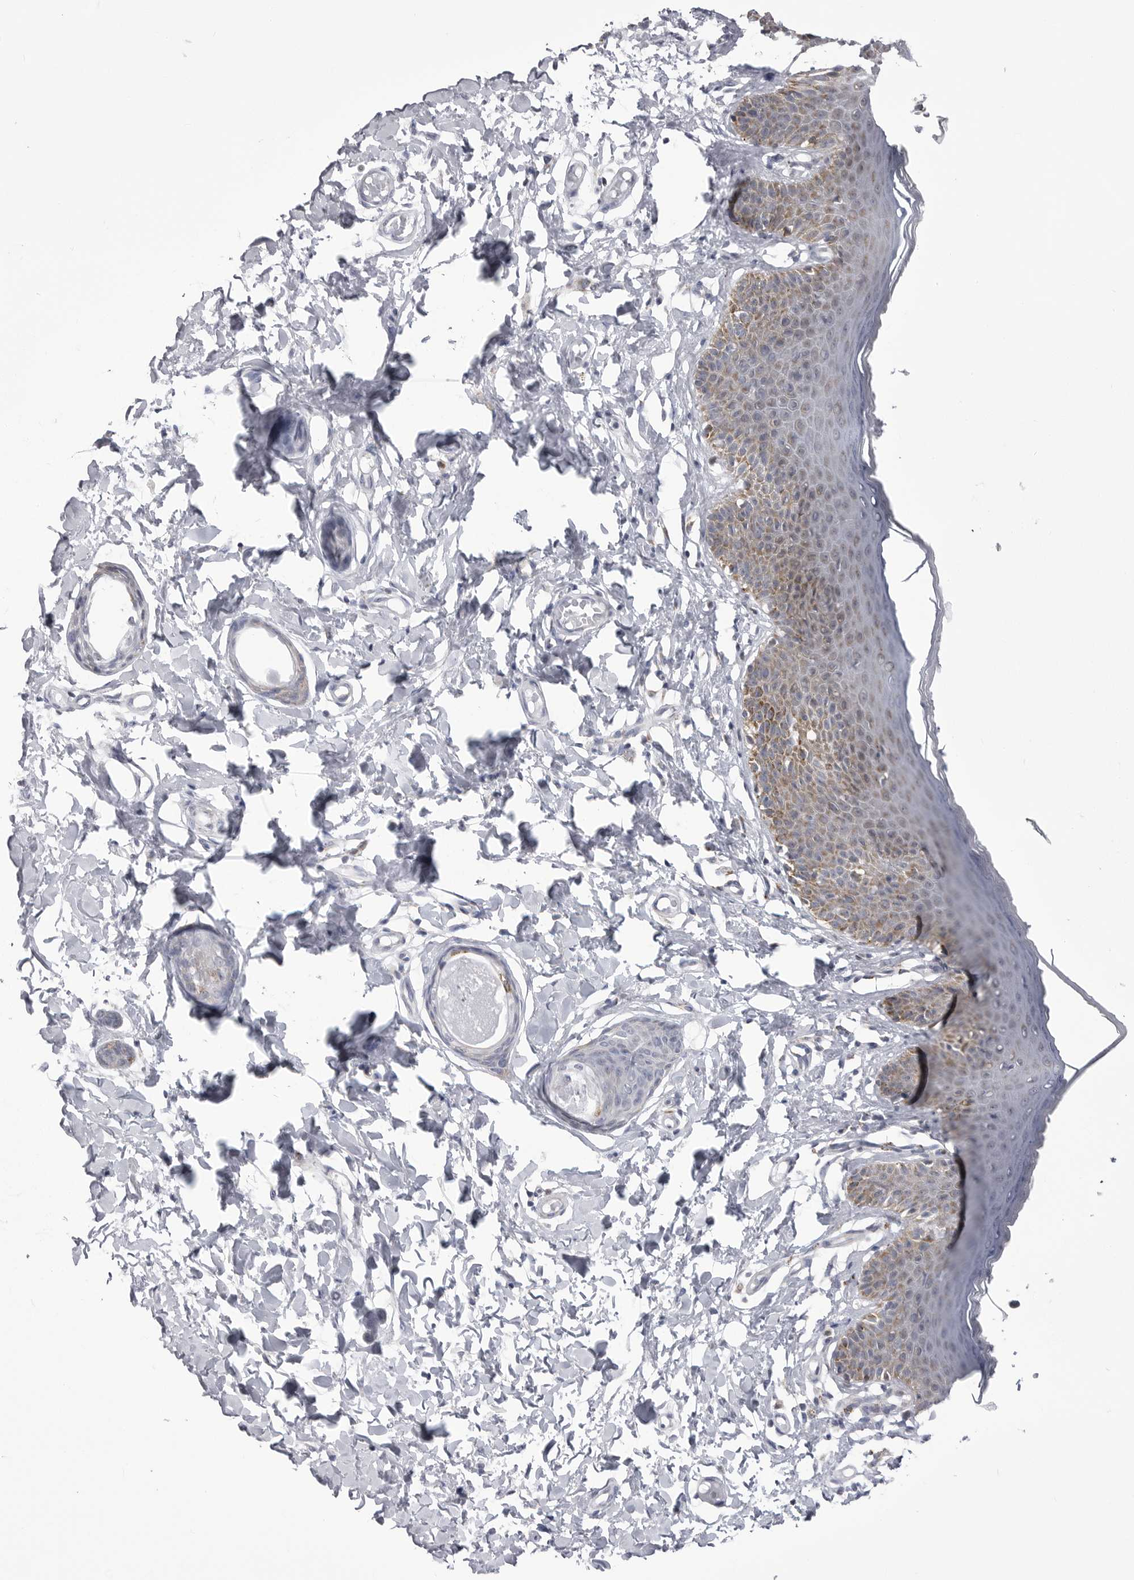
{"staining": {"intensity": "moderate", "quantity": "25%-75%", "location": "cytoplasmic/membranous"}, "tissue": "skin", "cell_type": "Epidermal cells", "image_type": "normal", "snomed": [{"axis": "morphology", "description": "Normal tissue, NOS"}, {"axis": "topography", "description": "Vulva"}], "caption": "Normal skin was stained to show a protein in brown. There is medium levels of moderate cytoplasmic/membranous staining in approximately 25%-75% of epidermal cells.", "gene": "FH", "patient": {"sex": "female", "age": 66}}